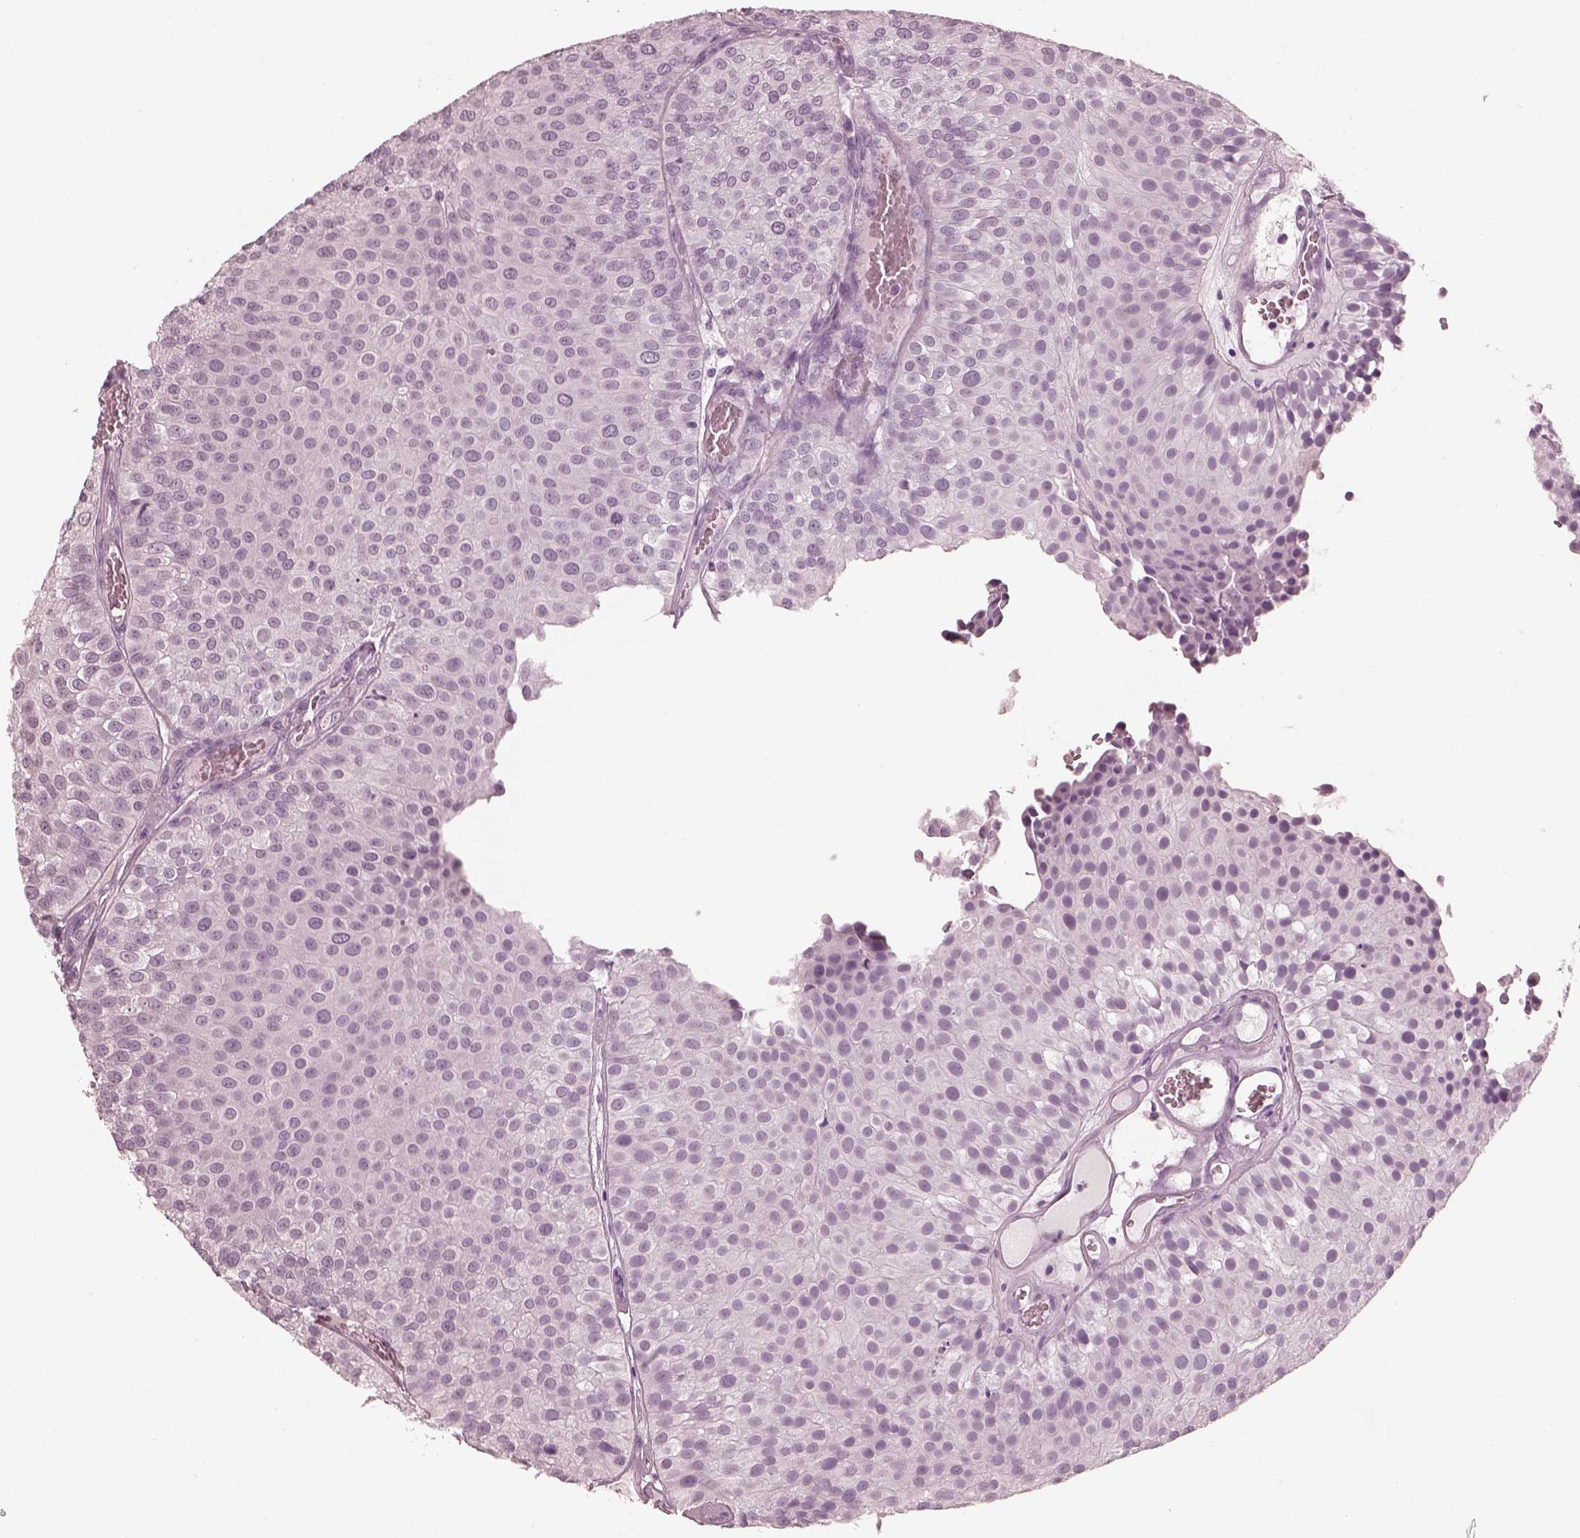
{"staining": {"intensity": "negative", "quantity": "none", "location": "none"}, "tissue": "urothelial cancer", "cell_type": "Tumor cells", "image_type": "cancer", "snomed": [{"axis": "morphology", "description": "Urothelial carcinoma, Low grade"}, {"axis": "topography", "description": "Urinary bladder"}], "caption": "Tumor cells are negative for brown protein staining in urothelial cancer. (Brightfield microscopy of DAB (3,3'-diaminobenzidine) immunohistochemistry at high magnification).", "gene": "C2orf81", "patient": {"sex": "female", "age": 87}}